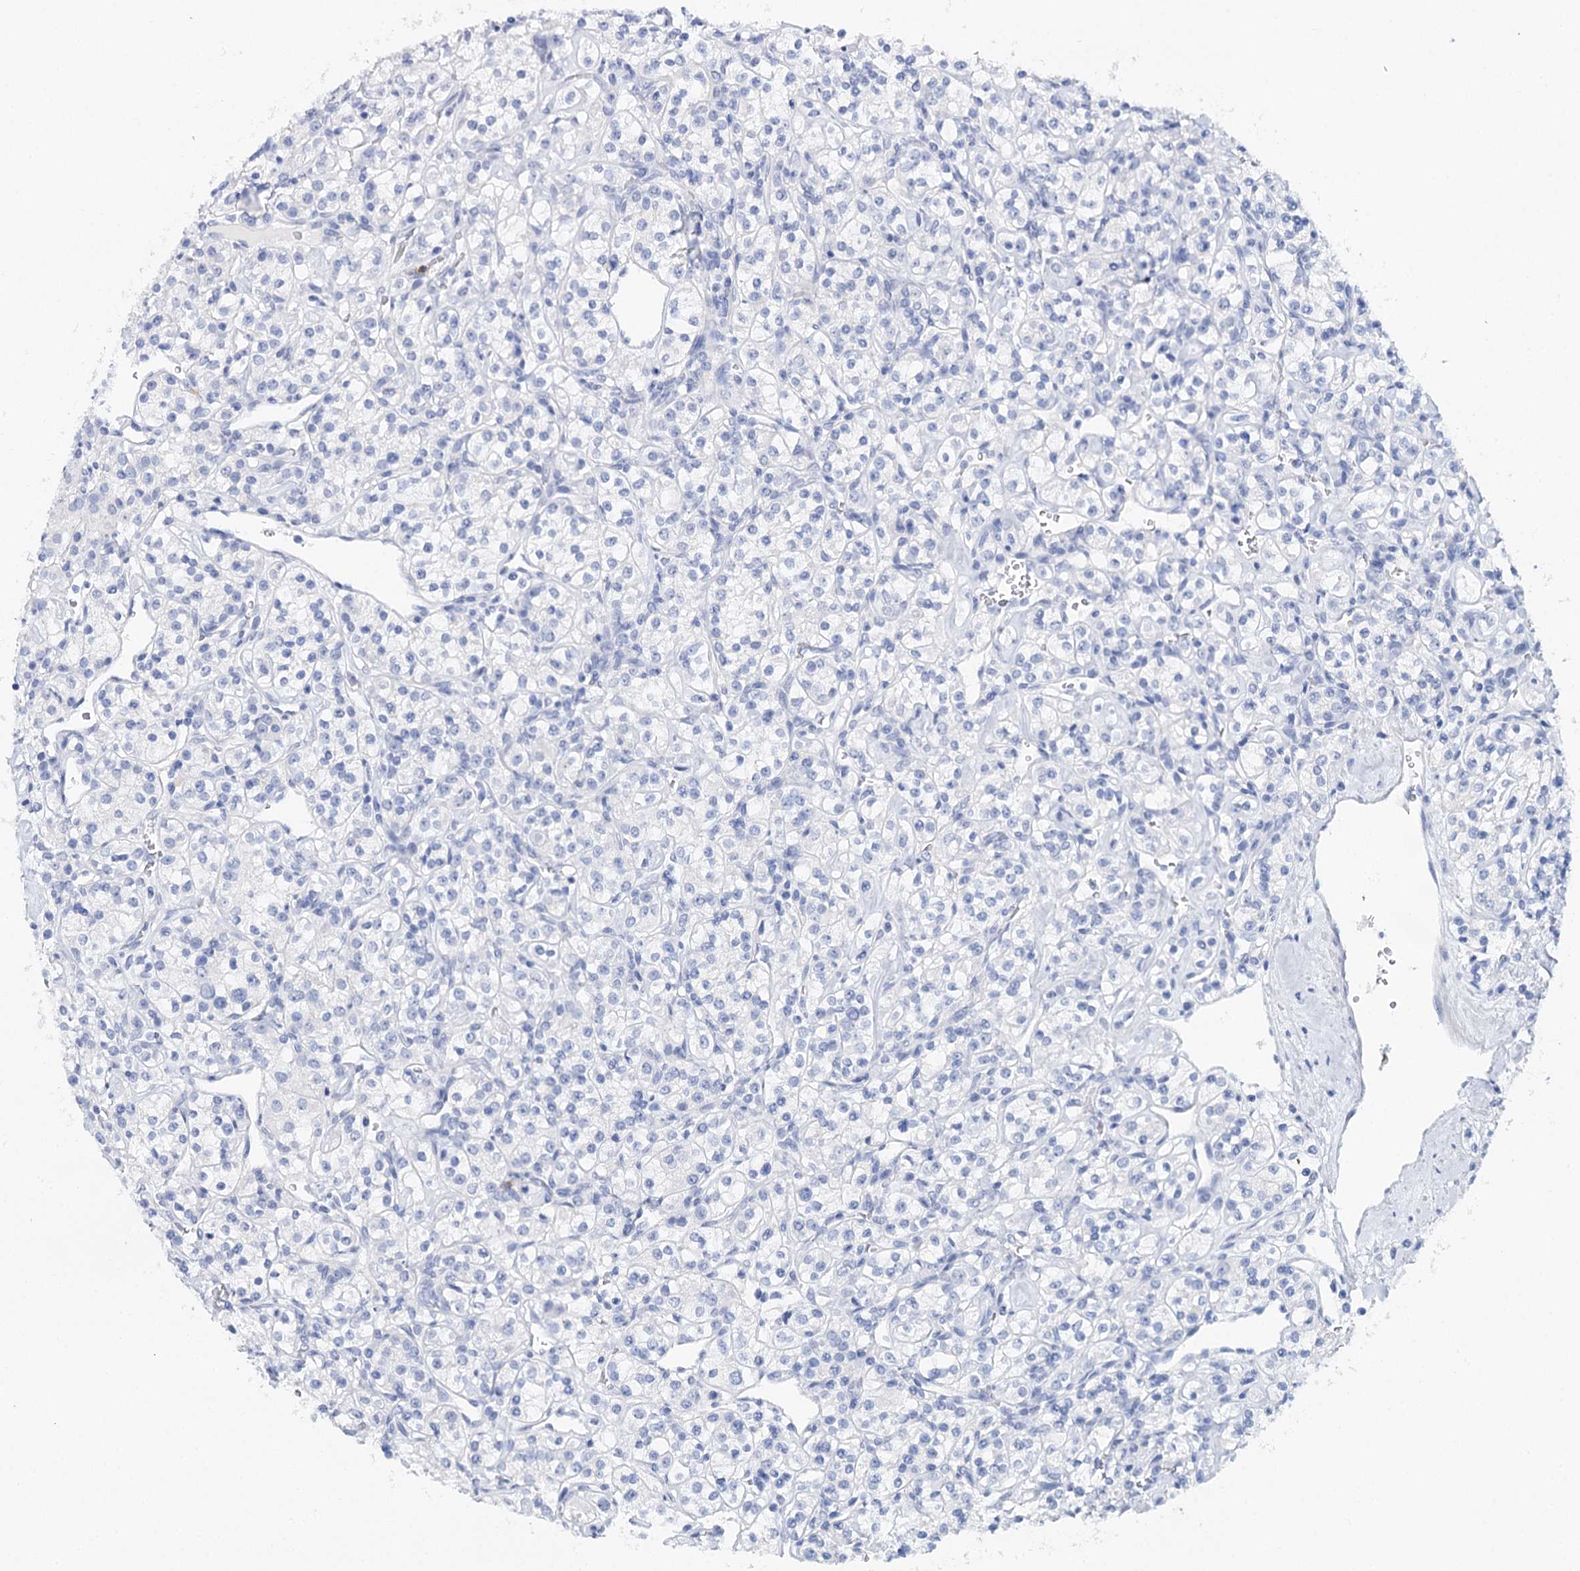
{"staining": {"intensity": "negative", "quantity": "none", "location": "none"}, "tissue": "renal cancer", "cell_type": "Tumor cells", "image_type": "cancer", "snomed": [{"axis": "morphology", "description": "Adenocarcinoma, NOS"}, {"axis": "topography", "description": "Kidney"}], "caption": "Immunohistochemistry (IHC) histopathology image of neoplastic tissue: human renal cancer stained with DAB (3,3'-diaminobenzidine) shows no significant protein expression in tumor cells.", "gene": "CEACAM8", "patient": {"sex": "male", "age": 77}}